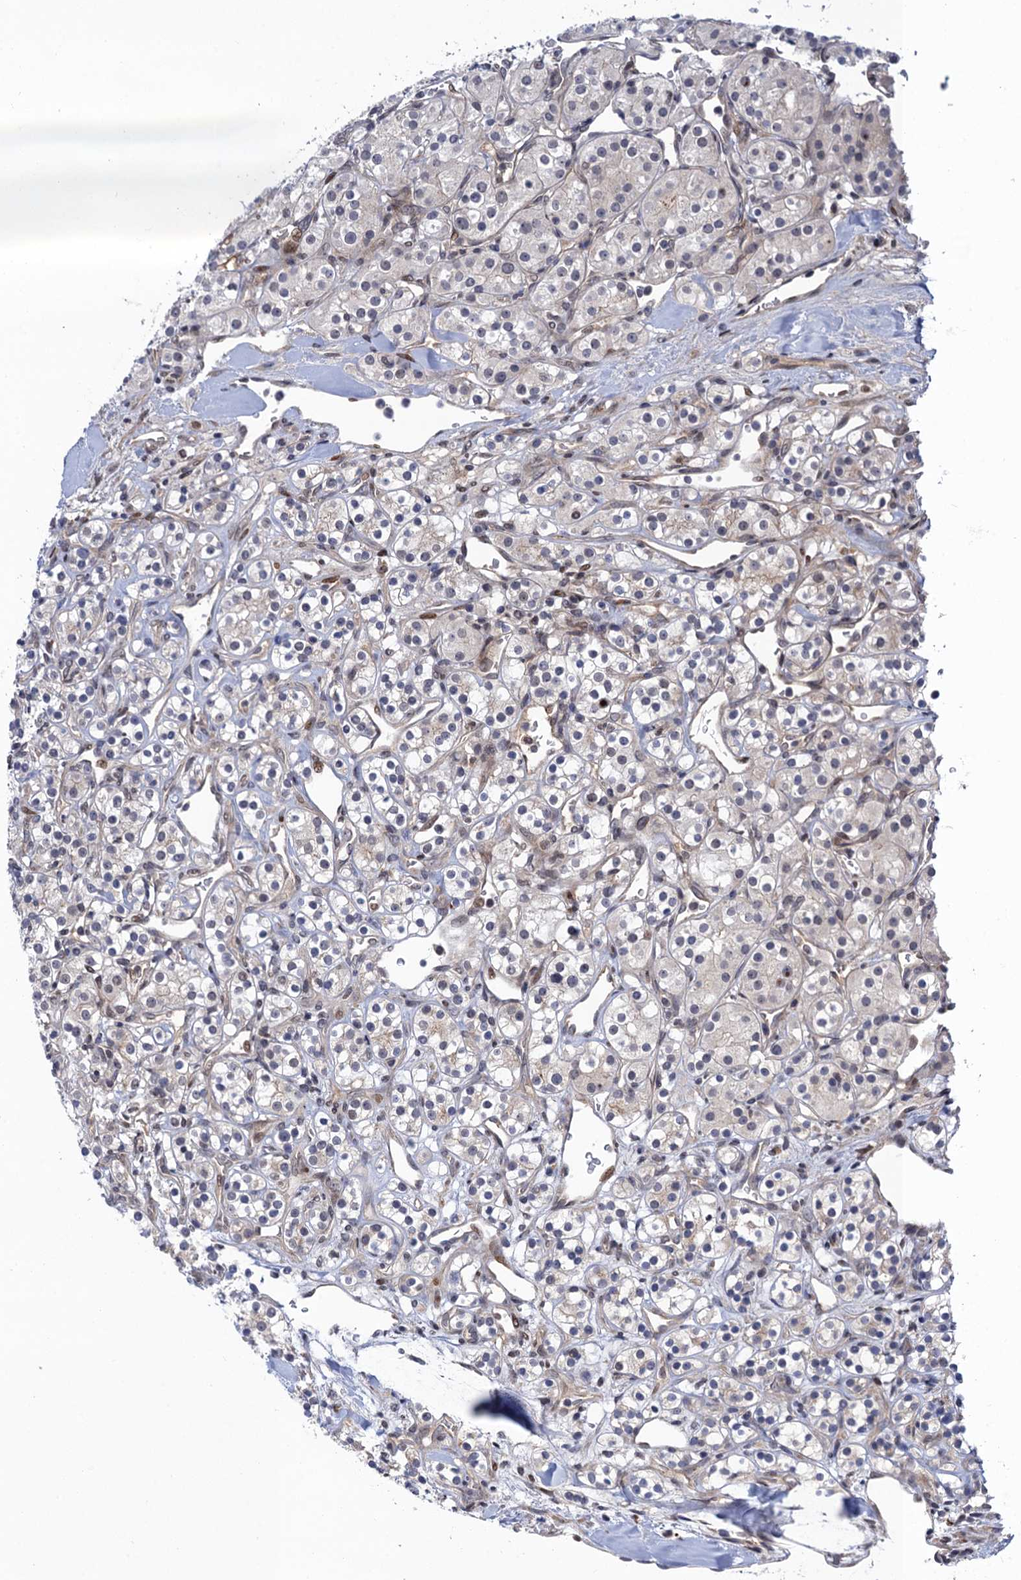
{"staining": {"intensity": "weak", "quantity": "<25%", "location": "nuclear"}, "tissue": "renal cancer", "cell_type": "Tumor cells", "image_type": "cancer", "snomed": [{"axis": "morphology", "description": "Adenocarcinoma, NOS"}, {"axis": "topography", "description": "Kidney"}], "caption": "Photomicrograph shows no protein positivity in tumor cells of renal adenocarcinoma tissue. (Immunohistochemistry, brightfield microscopy, high magnification).", "gene": "NEK8", "patient": {"sex": "male", "age": 77}}